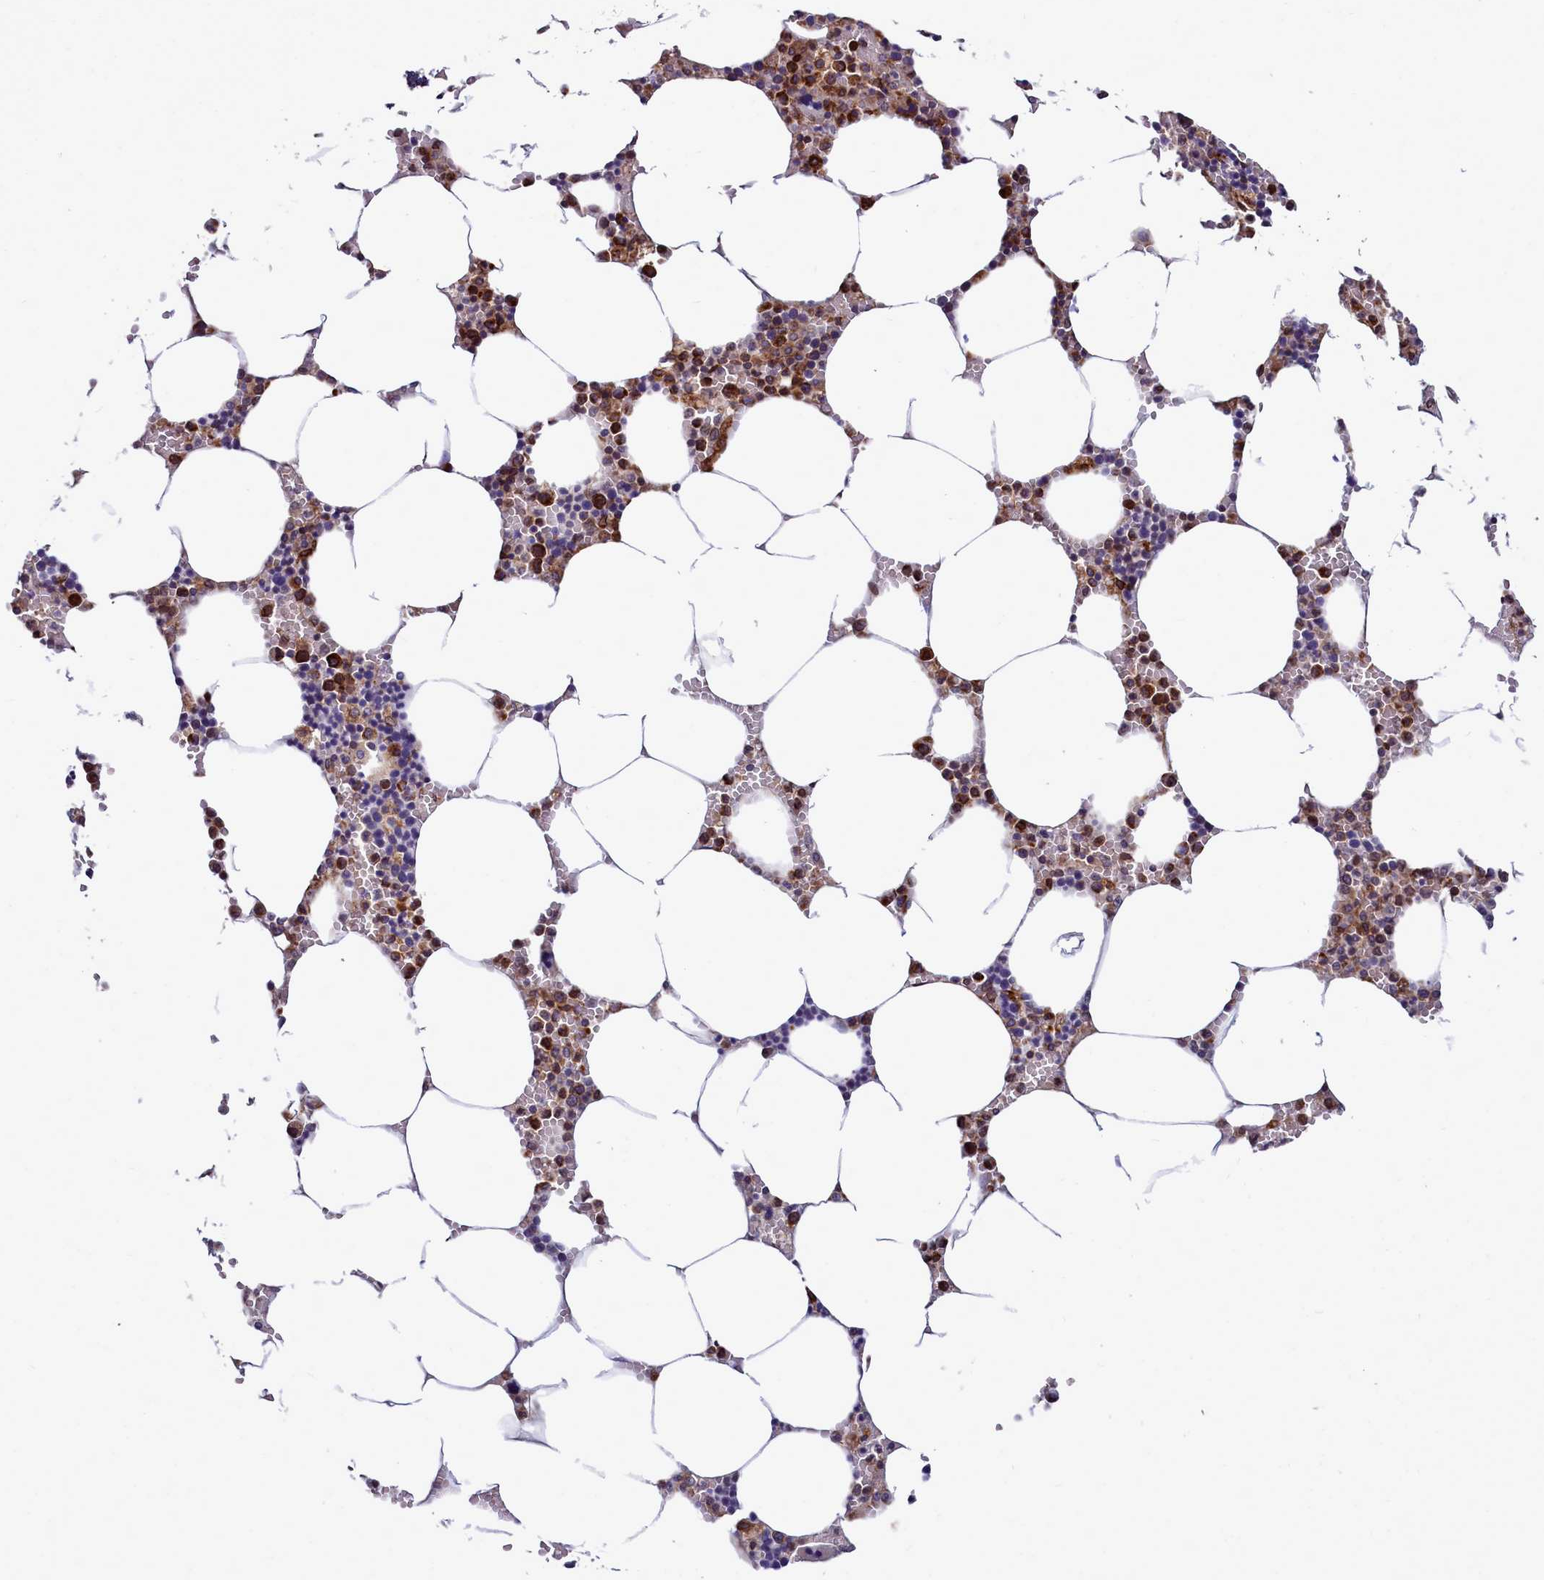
{"staining": {"intensity": "moderate", "quantity": ">75%", "location": "cytoplasmic/membranous"}, "tissue": "bone marrow", "cell_type": "Hematopoietic cells", "image_type": "normal", "snomed": [{"axis": "morphology", "description": "Normal tissue, NOS"}, {"axis": "topography", "description": "Bone marrow"}], "caption": "Immunohistochemistry of normal human bone marrow demonstrates medium levels of moderate cytoplasmic/membranous expression in approximately >75% of hematopoietic cells.", "gene": "RAPGEF4", "patient": {"sex": "male", "age": 70}}